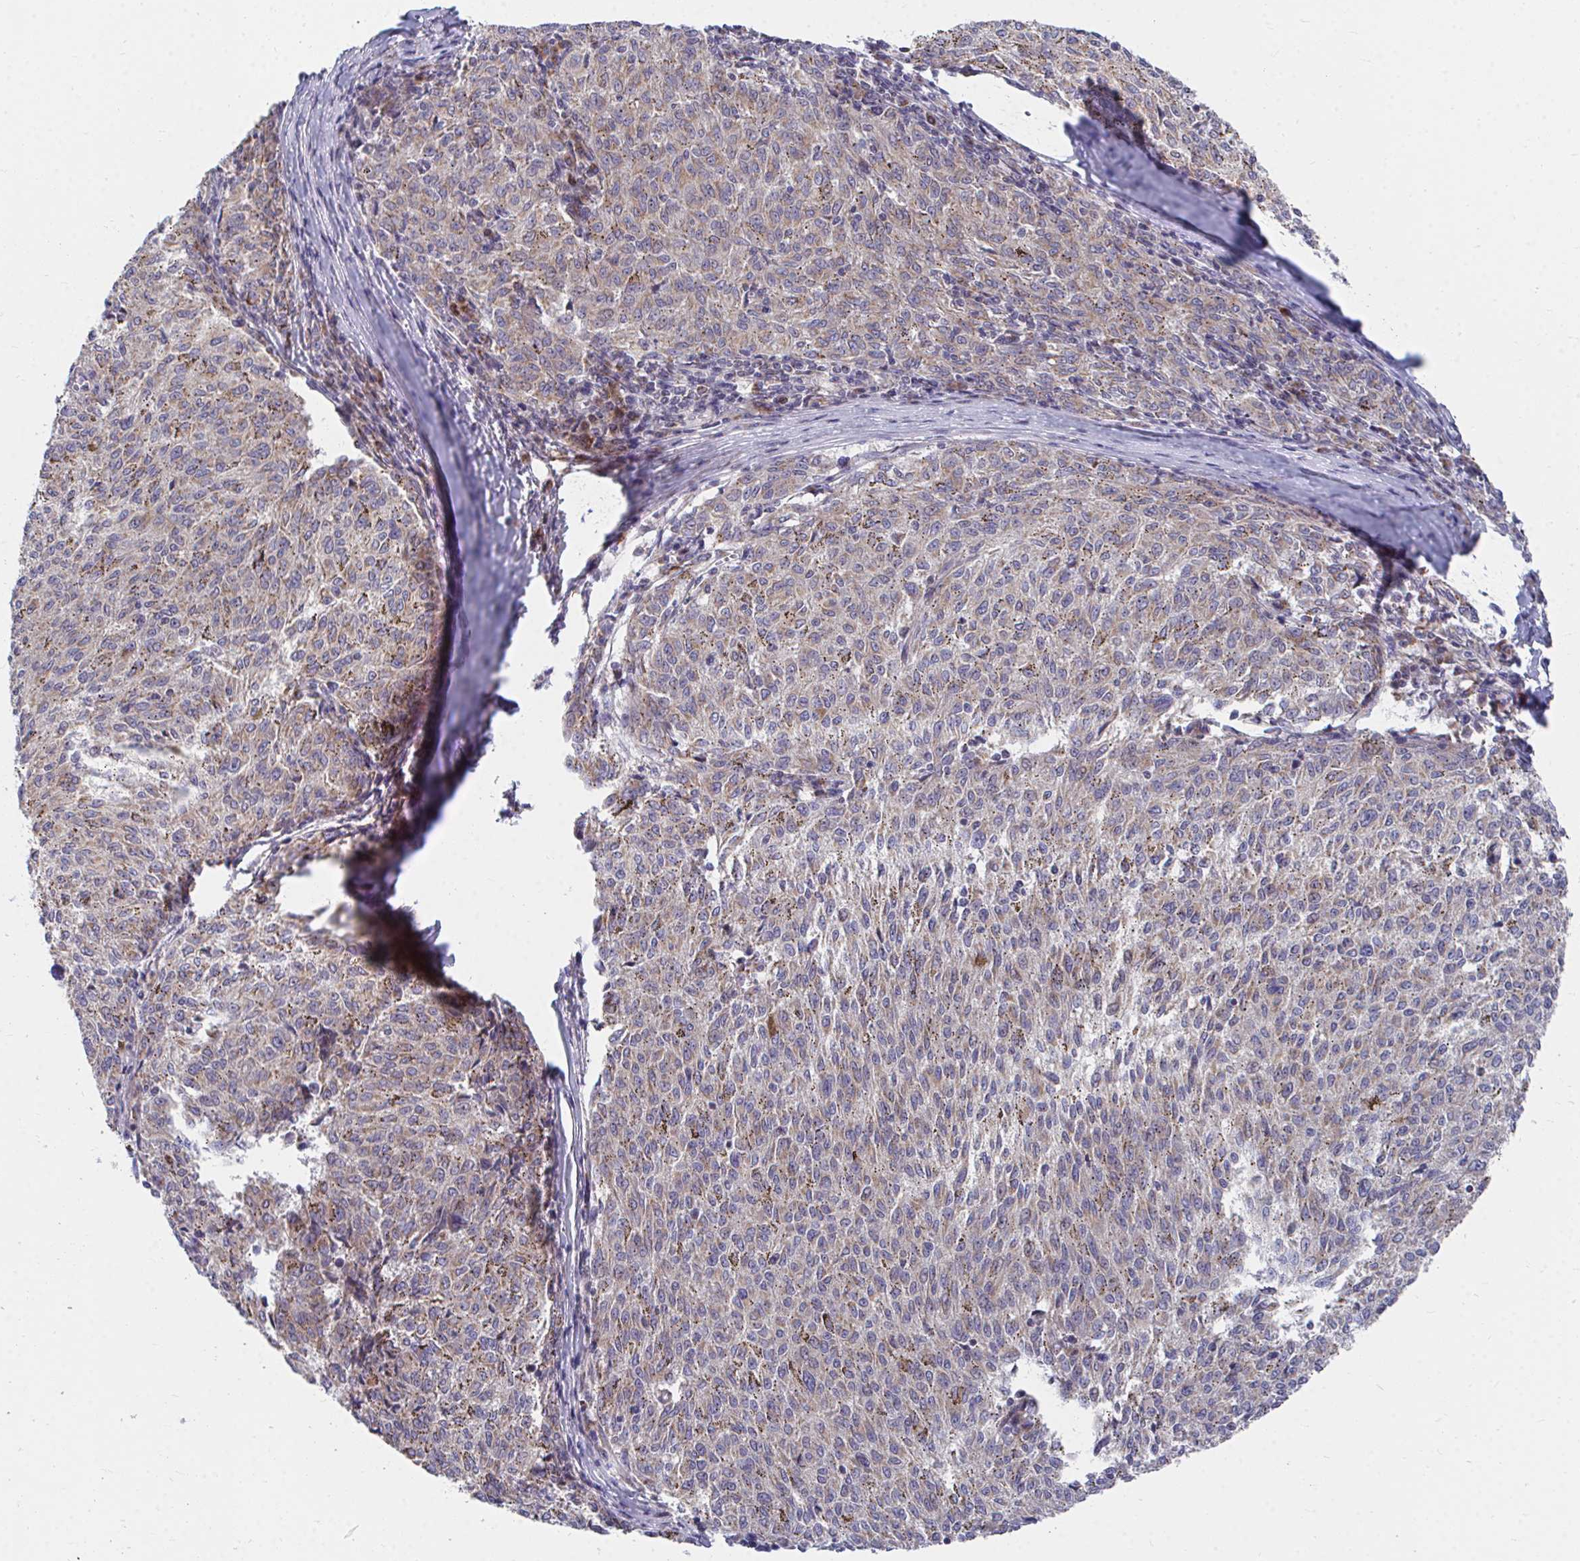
{"staining": {"intensity": "weak", "quantity": "25%-75%", "location": "cytoplasmic/membranous"}, "tissue": "melanoma", "cell_type": "Tumor cells", "image_type": "cancer", "snomed": [{"axis": "morphology", "description": "Malignant melanoma, NOS"}, {"axis": "topography", "description": "Skin"}], "caption": "Tumor cells display weak cytoplasmic/membranous staining in about 25%-75% of cells in malignant melanoma.", "gene": "PEX3", "patient": {"sex": "female", "age": 72}}